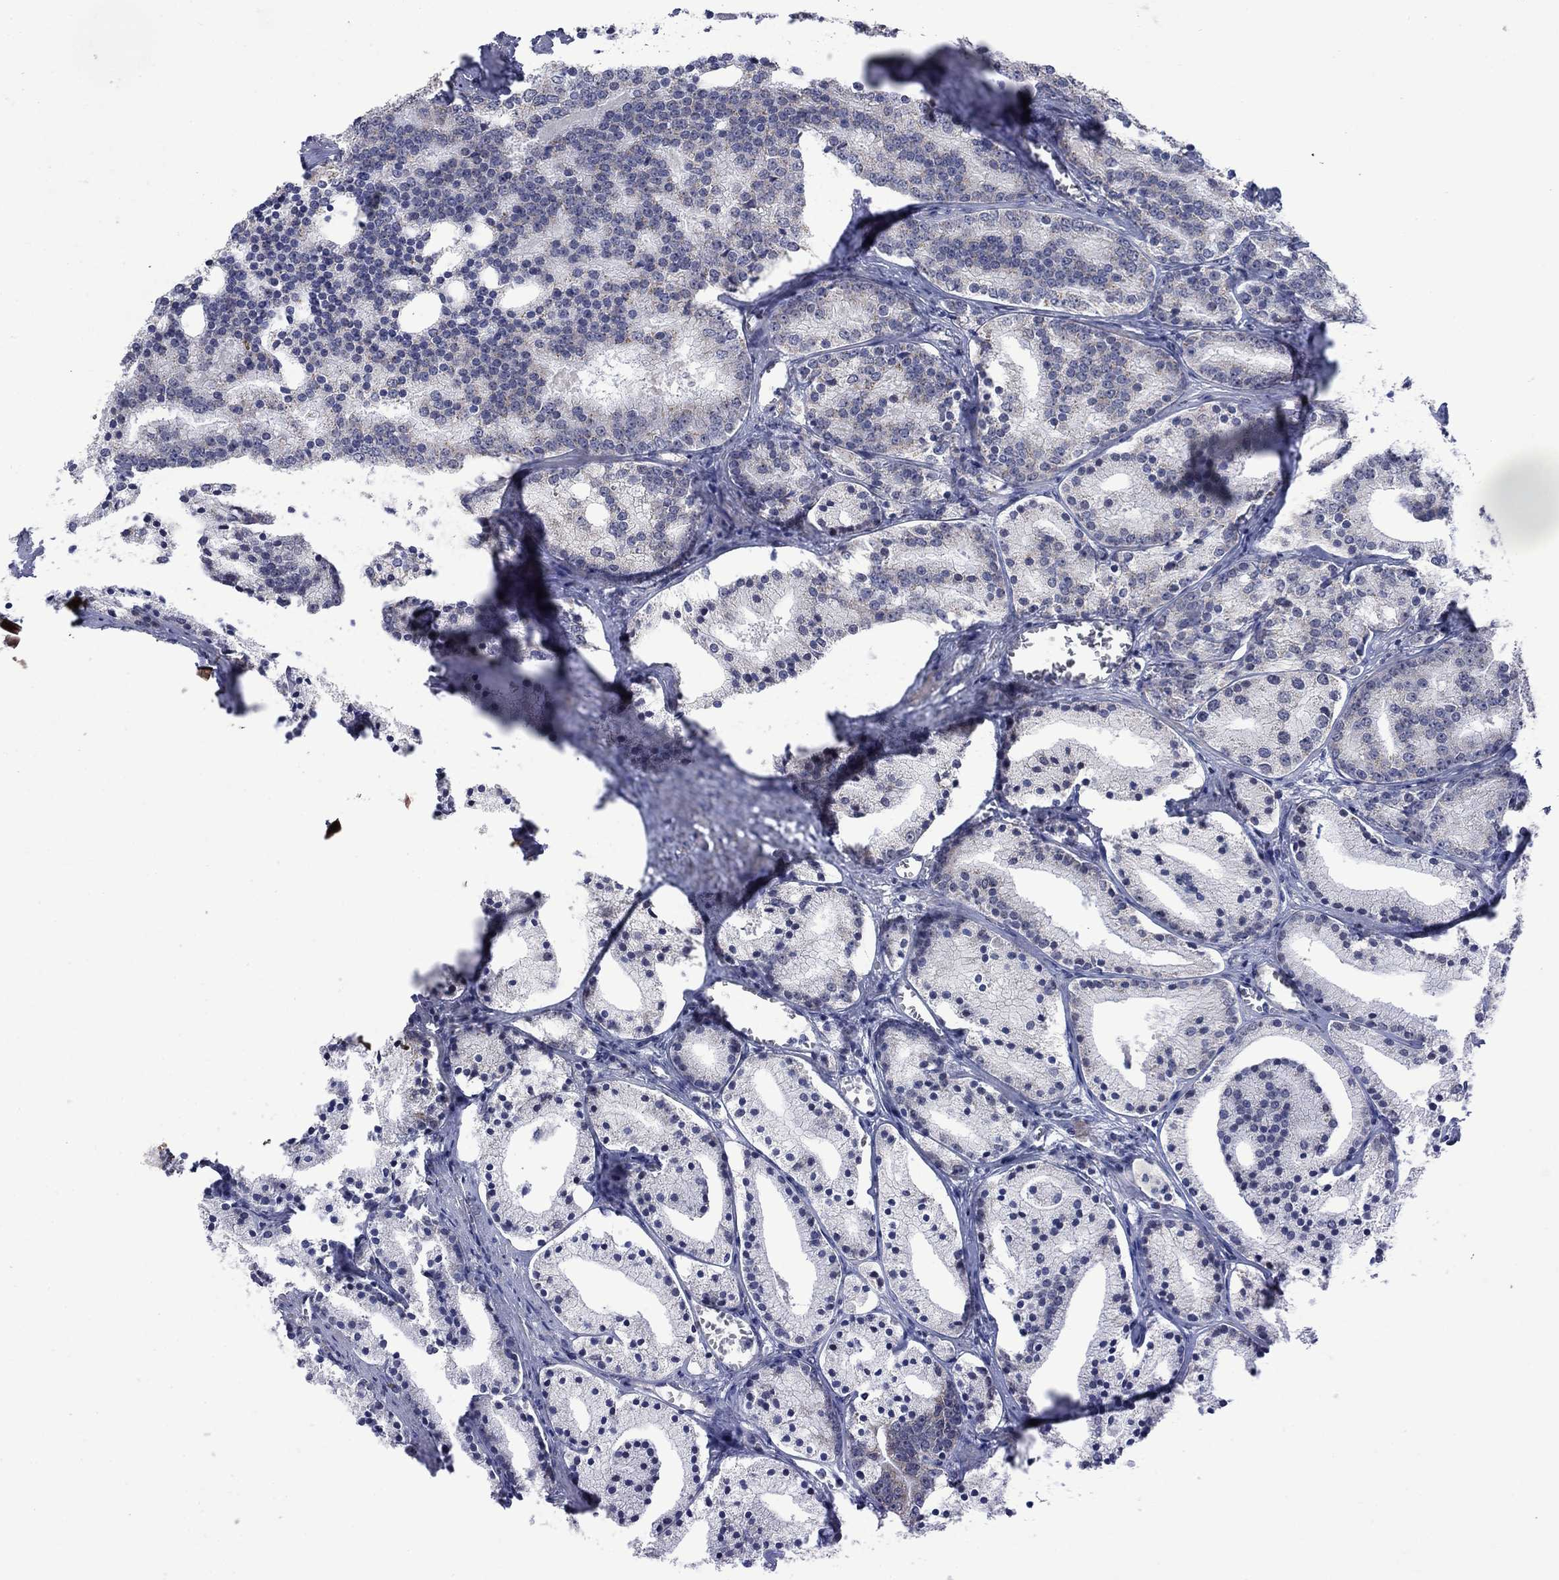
{"staining": {"intensity": "negative", "quantity": "none", "location": "none"}, "tissue": "prostate cancer", "cell_type": "Tumor cells", "image_type": "cancer", "snomed": [{"axis": "morphology", "description": "Adenocarcinoma, NOS"}, {"axis": "topography", "description": "Prostate"}], "caption": "Prostate cancer (adenocarcinoma) stained for a protein using immunohistochemistry (IHC) exhibits no positivity tumor cells.", "gene": "KCNJ16", "patient": {"sex": "male", "age": 69}}